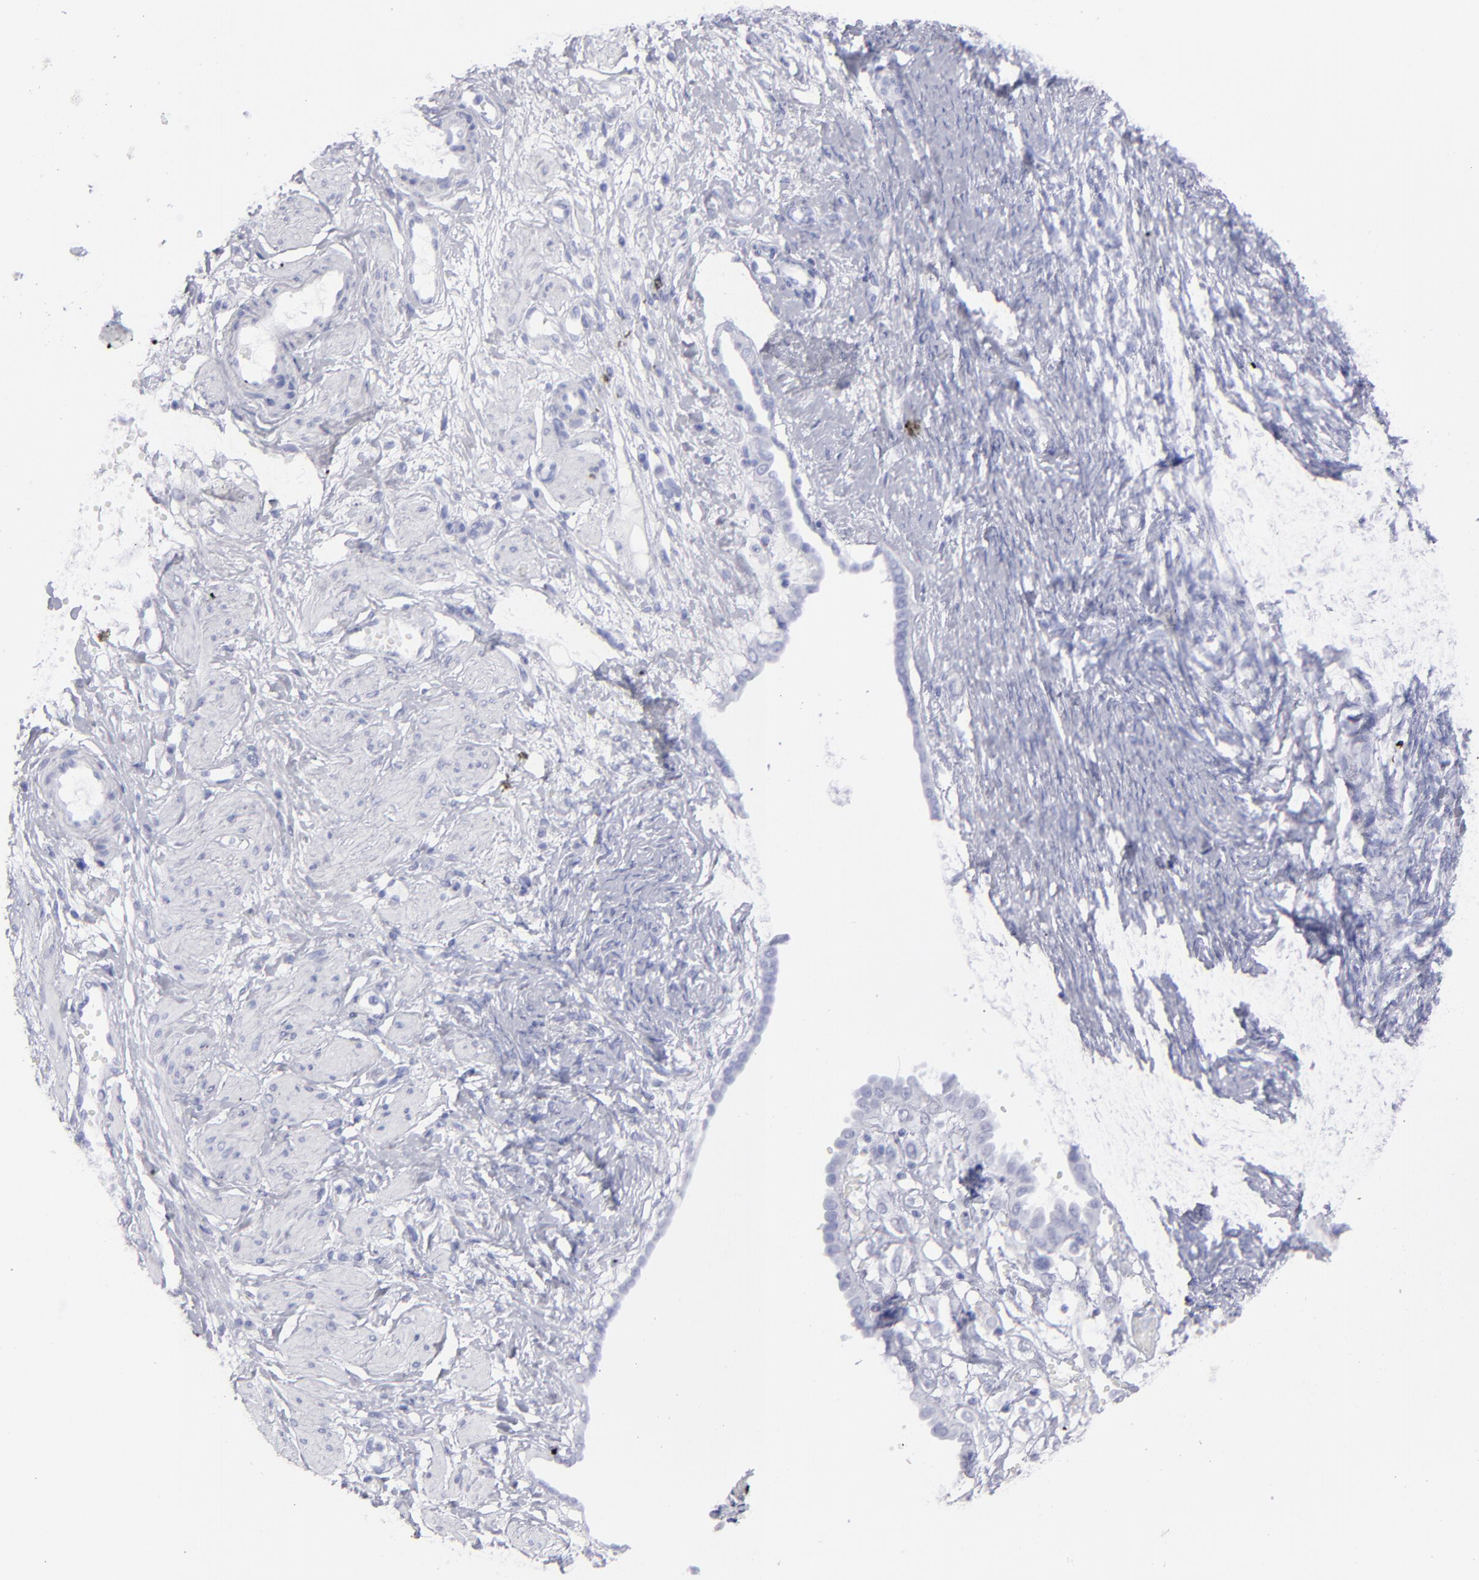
{"staining": {"intensity": "negative", "quantity": "none", "location": "none"}, "tissue": "ovarian cancer", "cell_type": "Tumor cells", "image_type": "cancer", "snomed": [{"axis": "morphology", "description": "Normal tissue, NOS"}, {"axis": "morphology", "description": "Cystadenocarcinoma, serous, NOS"}, {"axis": "topography", "description": "Ovary"}], "caption": "DAB immunohistochemical staining of ovarian serous cystadenocarcinoma shows no significant positivity in tumor cells. The staining was performed using DAB (3,3'-diaminobenzidine) to visualize the protein expression in brown, while the nuclei were stained in blue with hematoxylin (Magnification: 20x).", "gene": "ALDOB", "patient": {"sex": "female", "age": 62}}